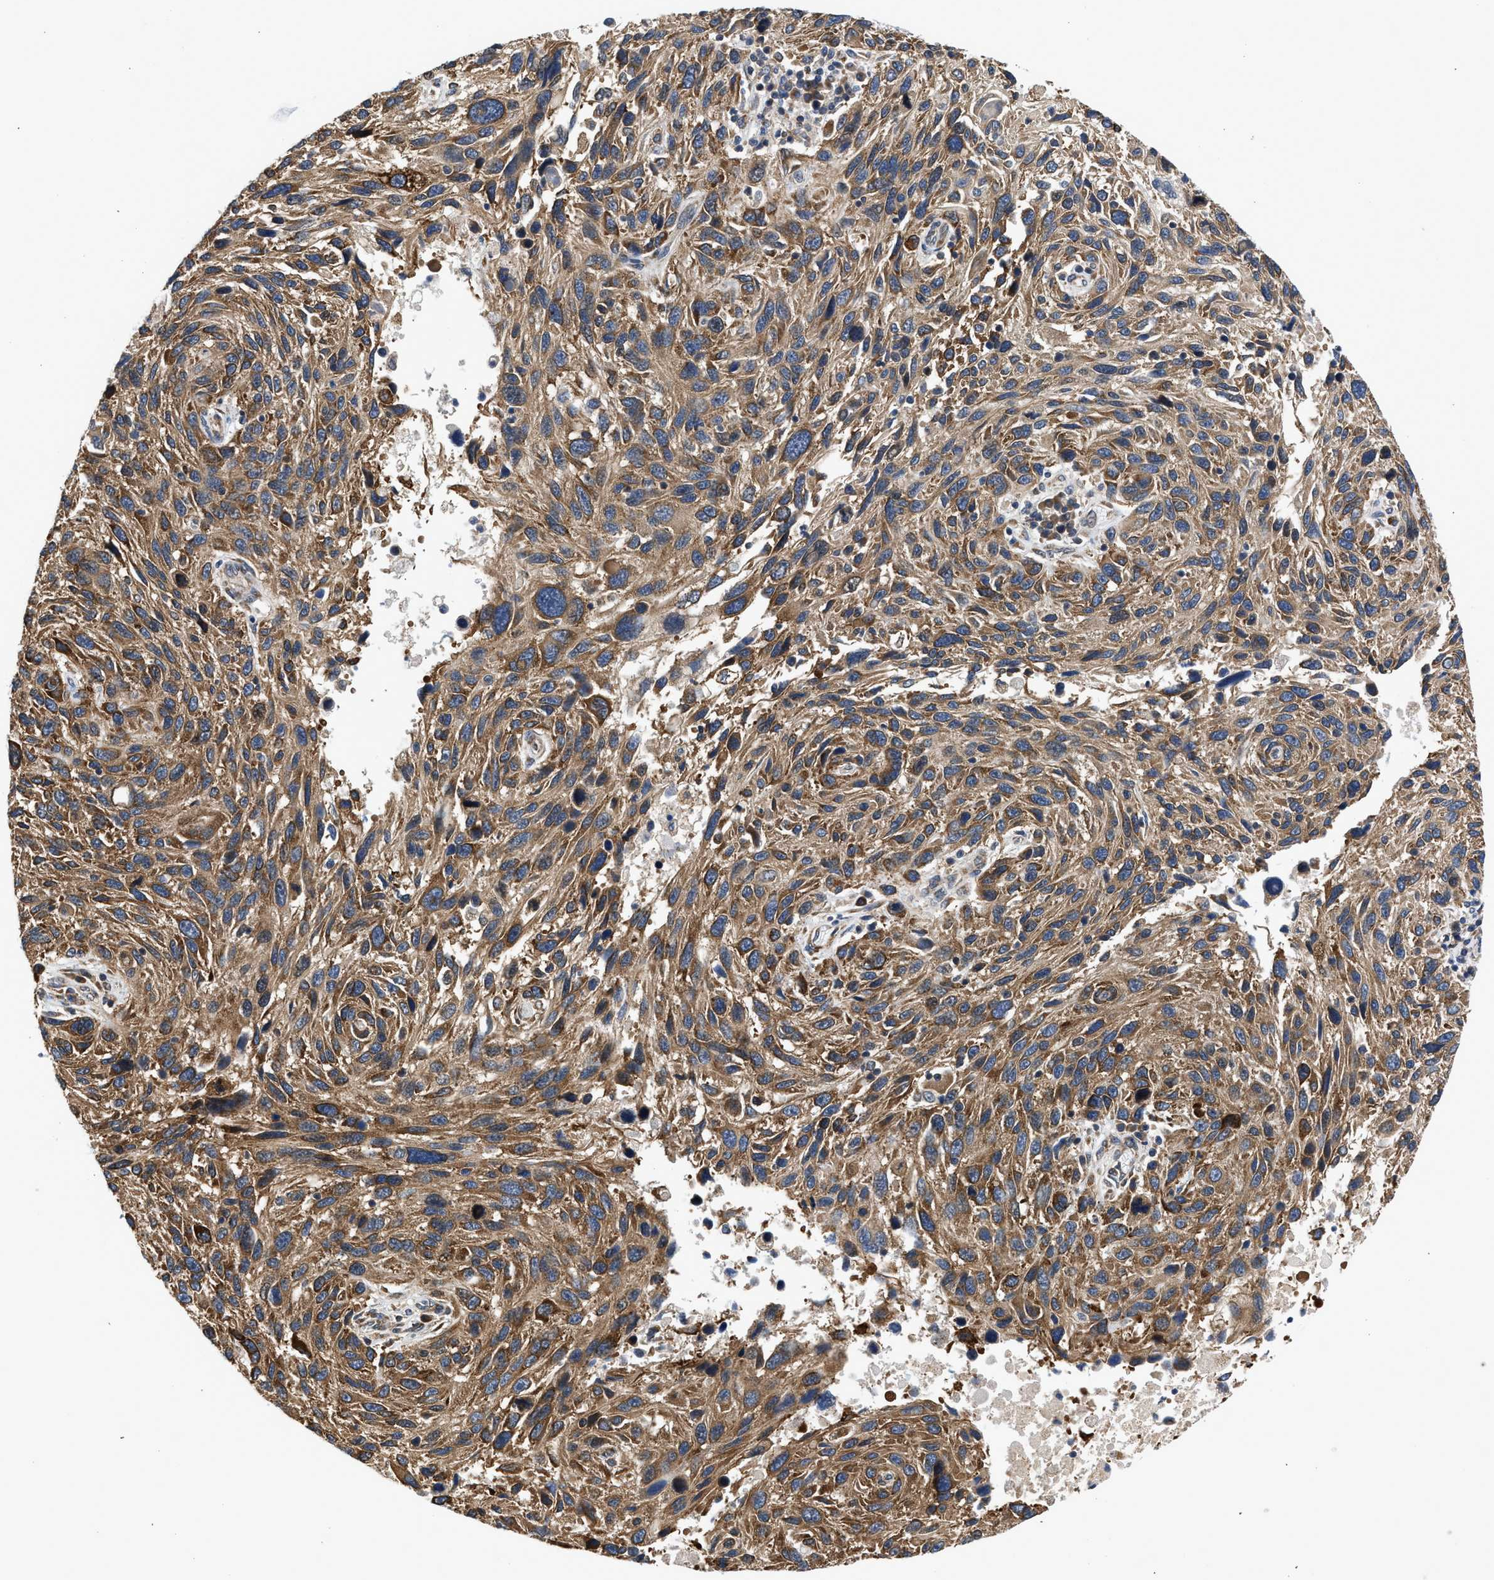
{"staining": {"intensity": "moderate", "quantity": ">75%", "location": "cytoplasmic/membranous"}, "tissue": "melanoma", "cell_type": "Tumor cells", "image_type": "cancer", "snomed": [{"axis": "morphology", "description": "Malignant melanoma, NOS"}, {"axis": "topography", "description": "Skin"}], "caption": "The photomicrograph exhibits immunohistochemical staining of malignant melanoma. There is moderate cytoplasmic/membranous staining is appreciated in approximately >75% of tumor cells.", "gene": "POLG2", "patient": {"sex": "male", "age": 53}}